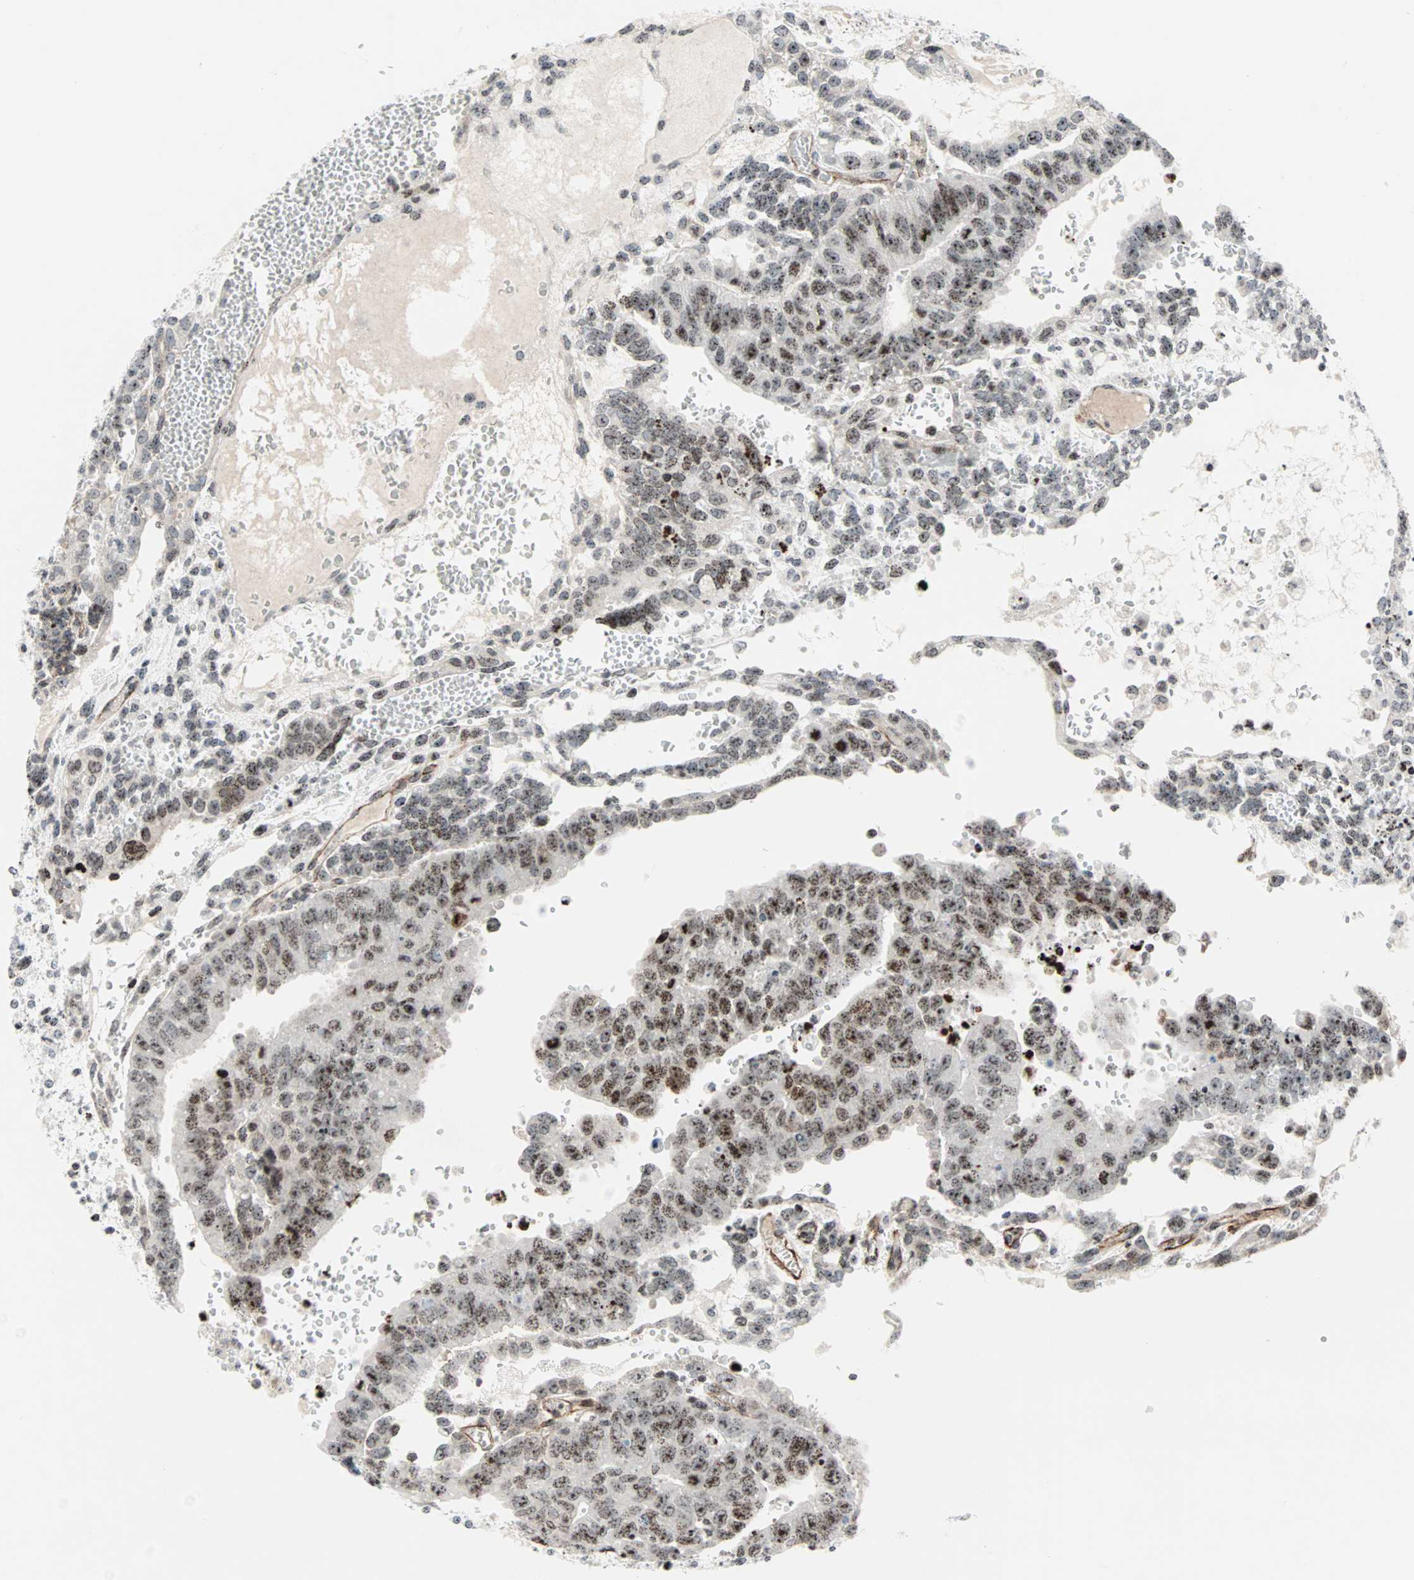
{"staining": {"intensity": "weak", "quantity": ">75%", "location": "nuclear"}, "tissue": "testis cancer", "cell_type": "Tumor cells", "image_type": "cancer", "snomed": [{"axis": "morphology", "description": "Seminoma, NOS"}, {"axis": "morphology", "description": "Carcinoma, Embryonal, NOS"}, {"axis": "topography", "description": "Testis"}], "caption": "The immunohistochemical stain labels weak nuclear expression in tumor cells of testis embryonal carcinoma tissue.", "gene": "CENPA", "patient": {"sex": "male", "age": 52}}